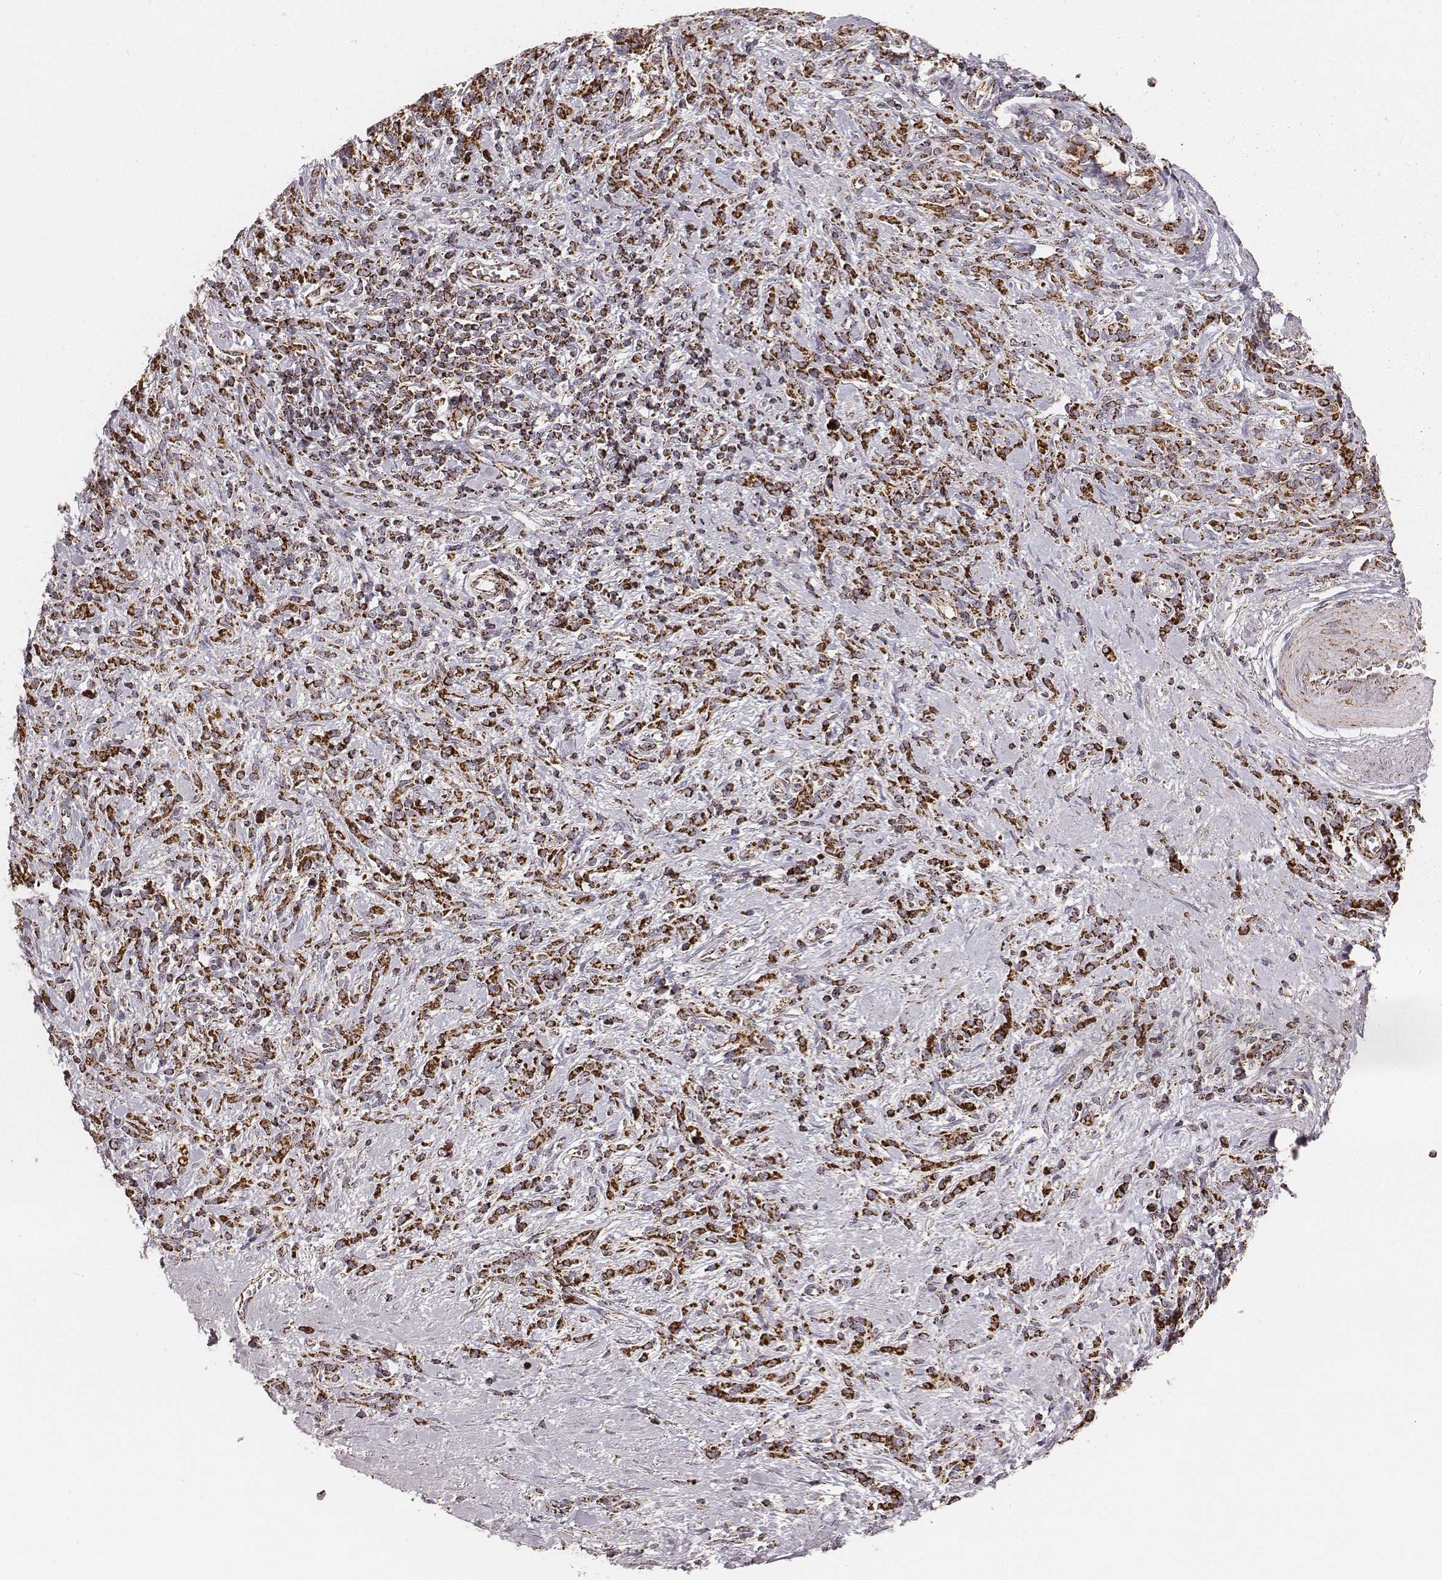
{"staining": {"intensity": "strong", "quantity": ">75%", "location": "cytoplasmic/membranous"}, "tissue": "stomach cancer", "cell_type": "Tumor cells", "image_type": "cancer", "snomed": [{"axis": "morphology", "description": "Adenocarcinoma, NOS"}, {"axis": "topography", "description": "Stomach"}], "caption": "DAB (3,3'-diaminobenzidine) immunohistochemical staining of stomach adenocarcinoma displays strong cytoplasmic/membranous protein staining in approximately >75% of tumor cells. Immunohistochemistry stains the protein of interest in brown and the nuclei are stained blue.", "gene": "TUFM", "patient": {"sex": "female", "age": 57}}